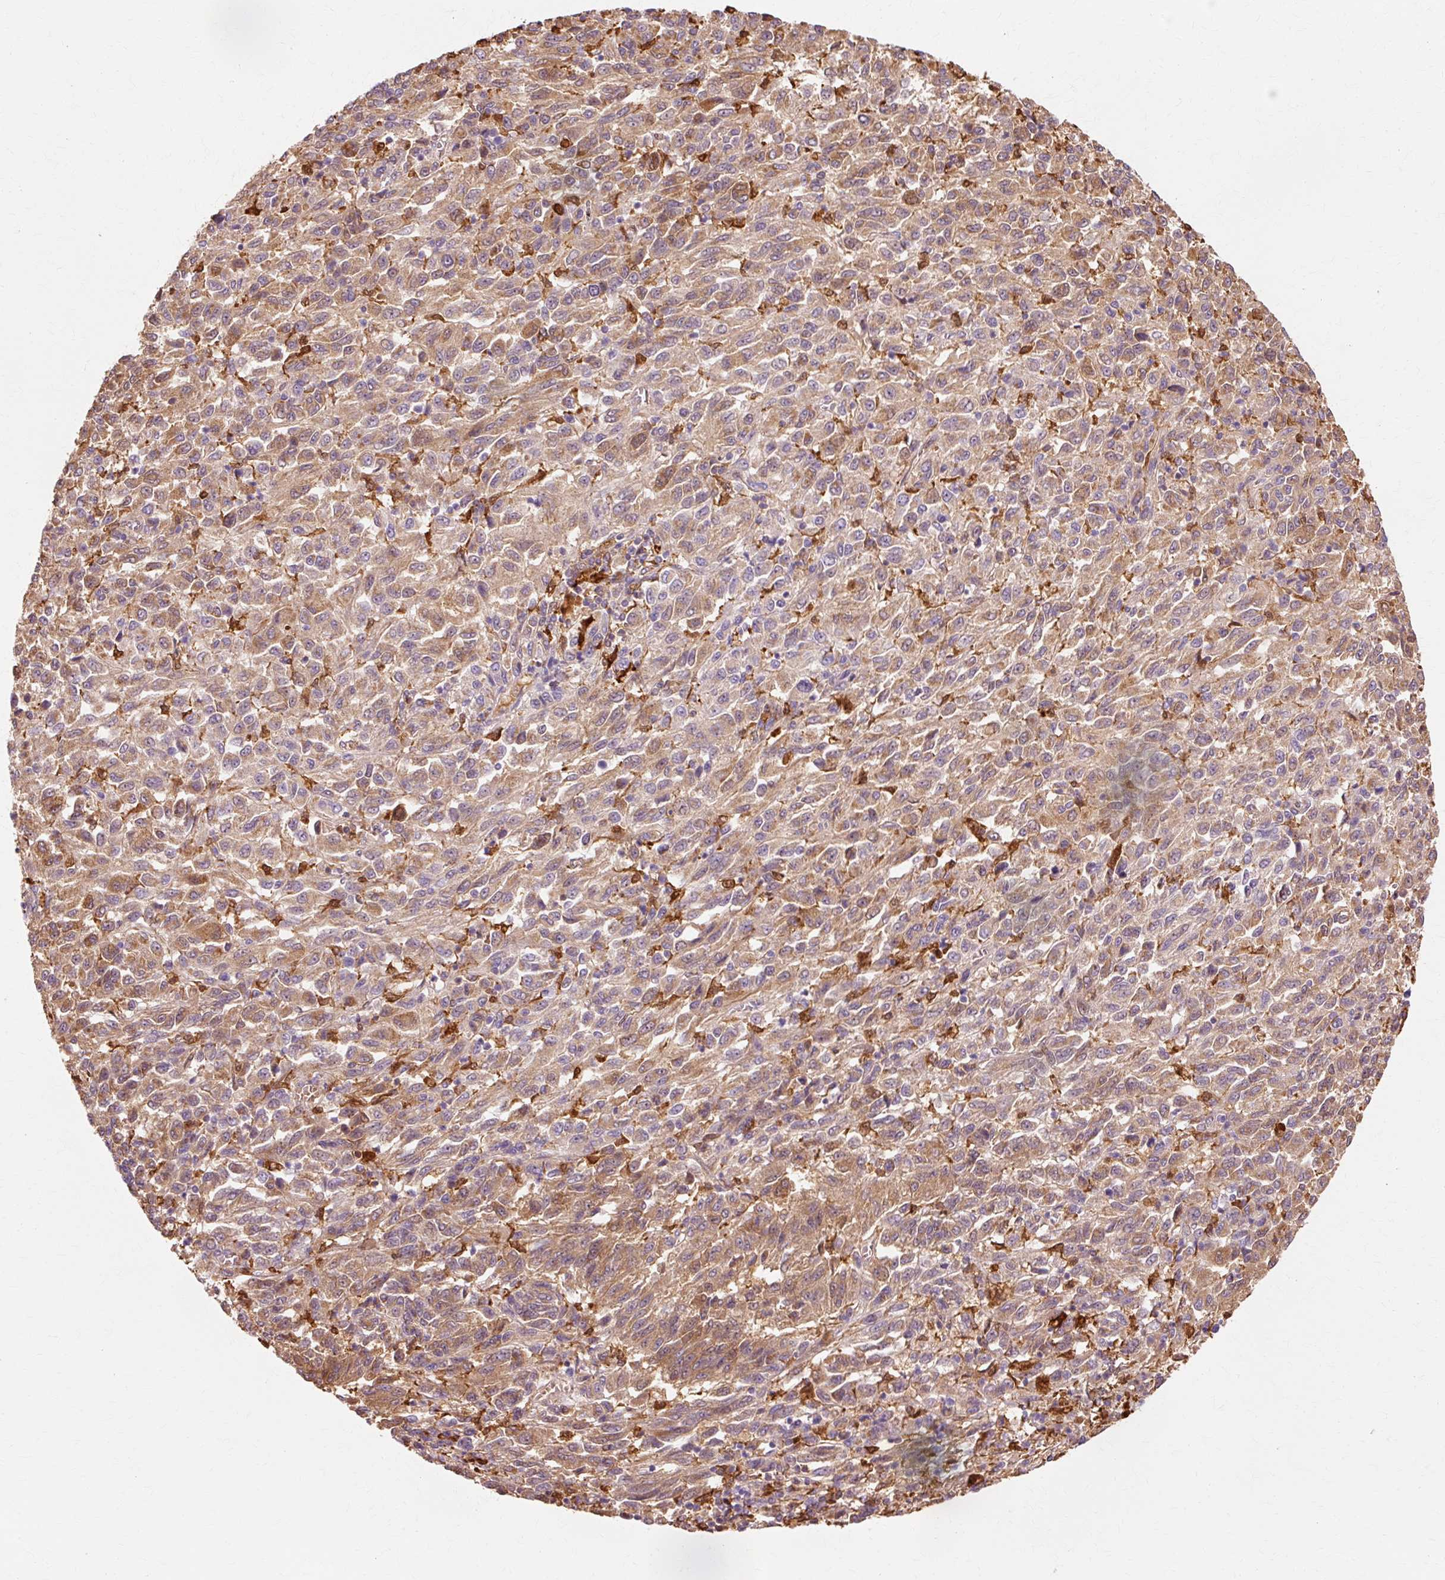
{"staining": {"intensity": "moderate", "quantity": ">75%", "location": "cytoplasmic/membranous"}, "tissue": "melanoma", "cell_type": "Tumor cells", "image_type": "cancer", "snomed": [{"axis": "morphology", "description": "Malignant melanoma, Metastatic site"}, {"axis": "topography", "description": "Lung"}], "caption": "Moderate cytoplasmic/membranous protein staining is seen in approximately >75% of tumor cells in melanoma. The staining is performed using DAB brown chromogen to label protein expression. The nuclei are counter-stained blue using hematoxylin.", "gene": "GPX1", "patient": {"sex": "male", "age": 64}}